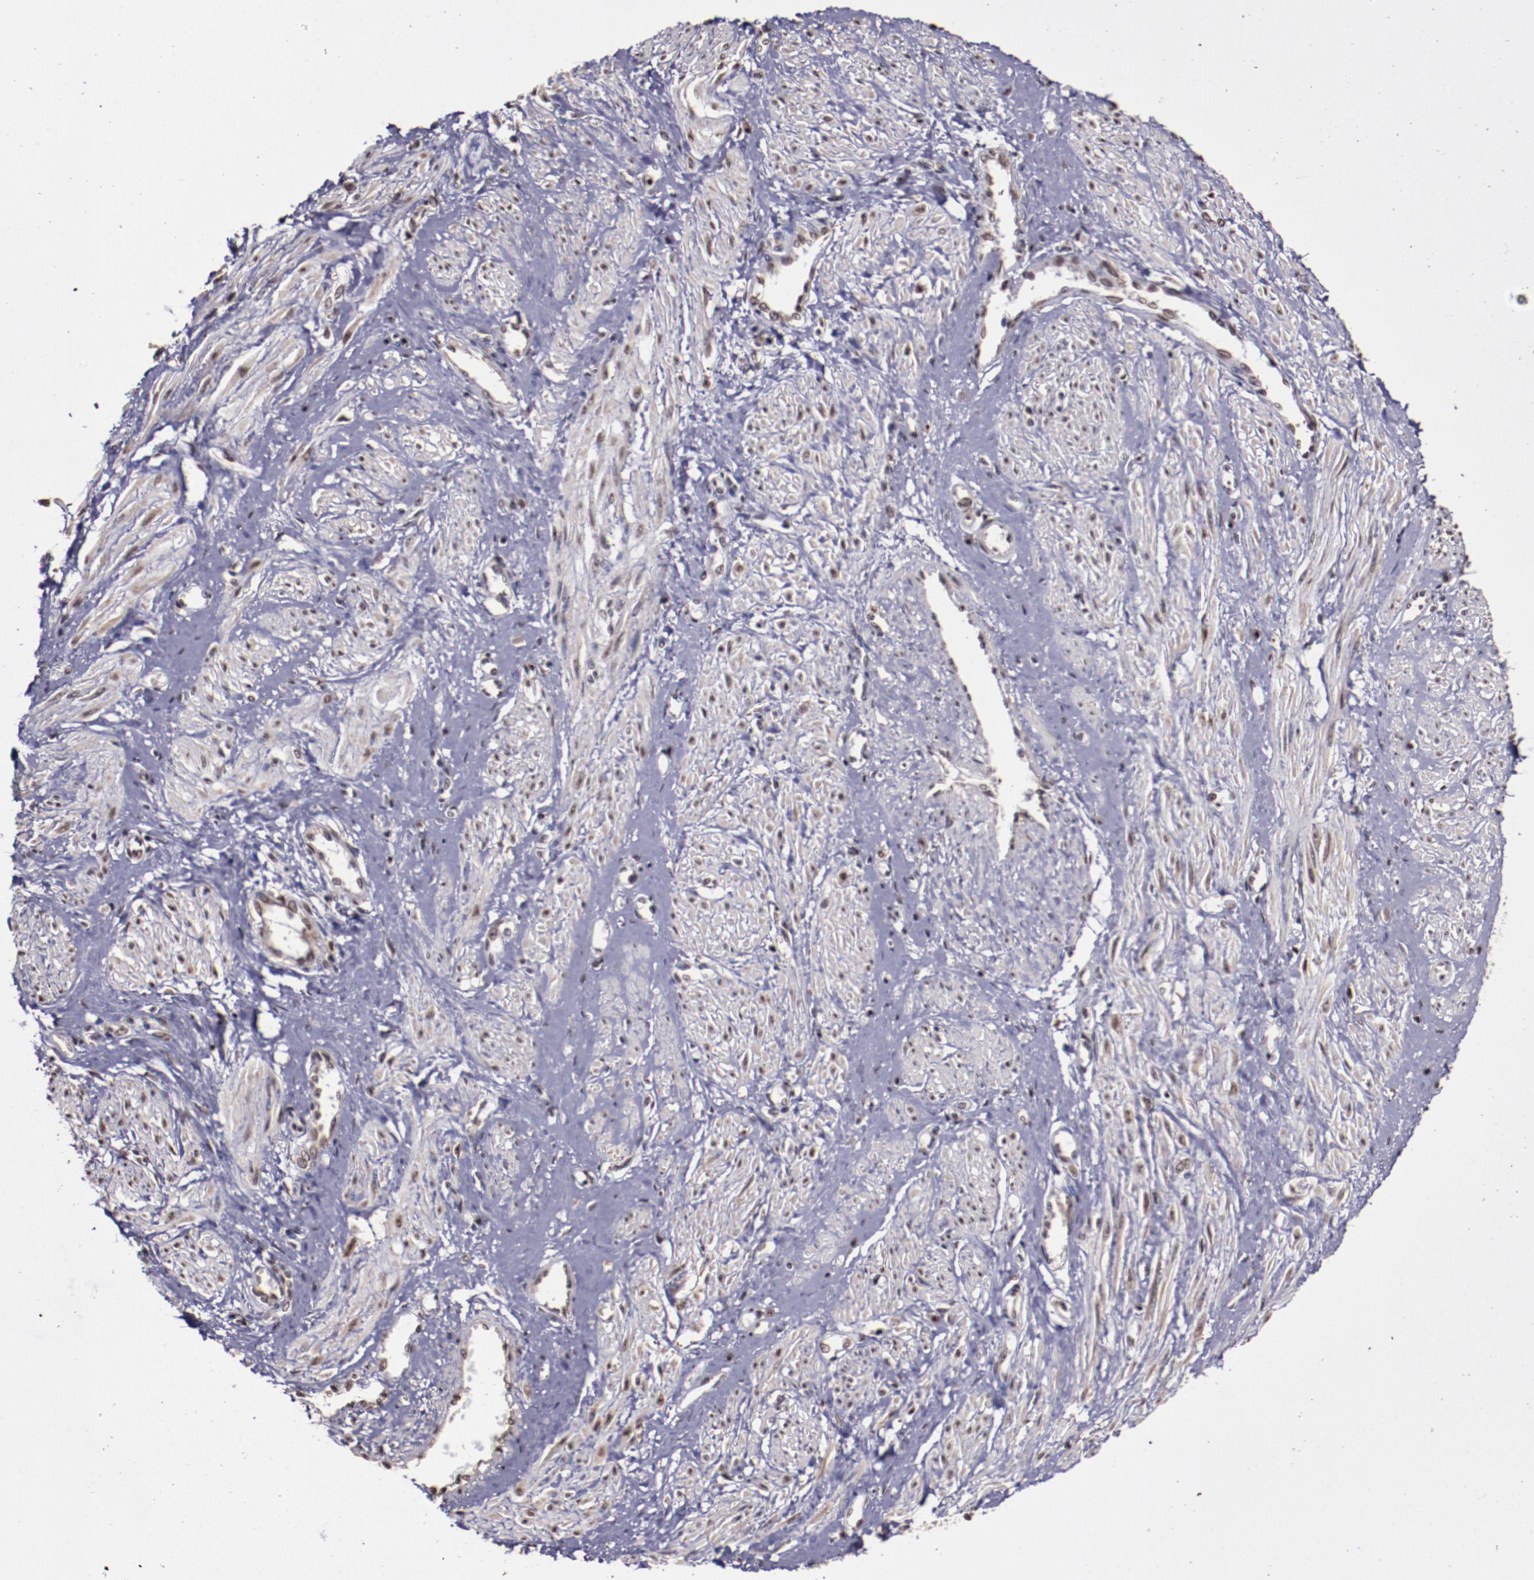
{"staining": {"intensity": "weak", "quantity": "25%-75%", "location": "nuclear"}, "tissue": "smooth muscle", "cell_type": "Smooth muscle cells", "image_type": "normal", "snomed": [{"axis": "morphology", "description": "Normal tissue, NOS"}, {"axis": "topography", "description": "Smooth muscle"}, {"axis": "topography", "description": "Uterus"}], "caption": "Immunohistochemistry (IHC) photomicrograph of benign smooth muscle: smooth muscle stained using immunohistochemistry (IHC) displays low levels of weak protein expression localized specifically in the nuclear of smooth muscle cells, appearing as a nuclear brown color.", "gene": "CECR2", "patient": {"sex": "female", "age": 39}}